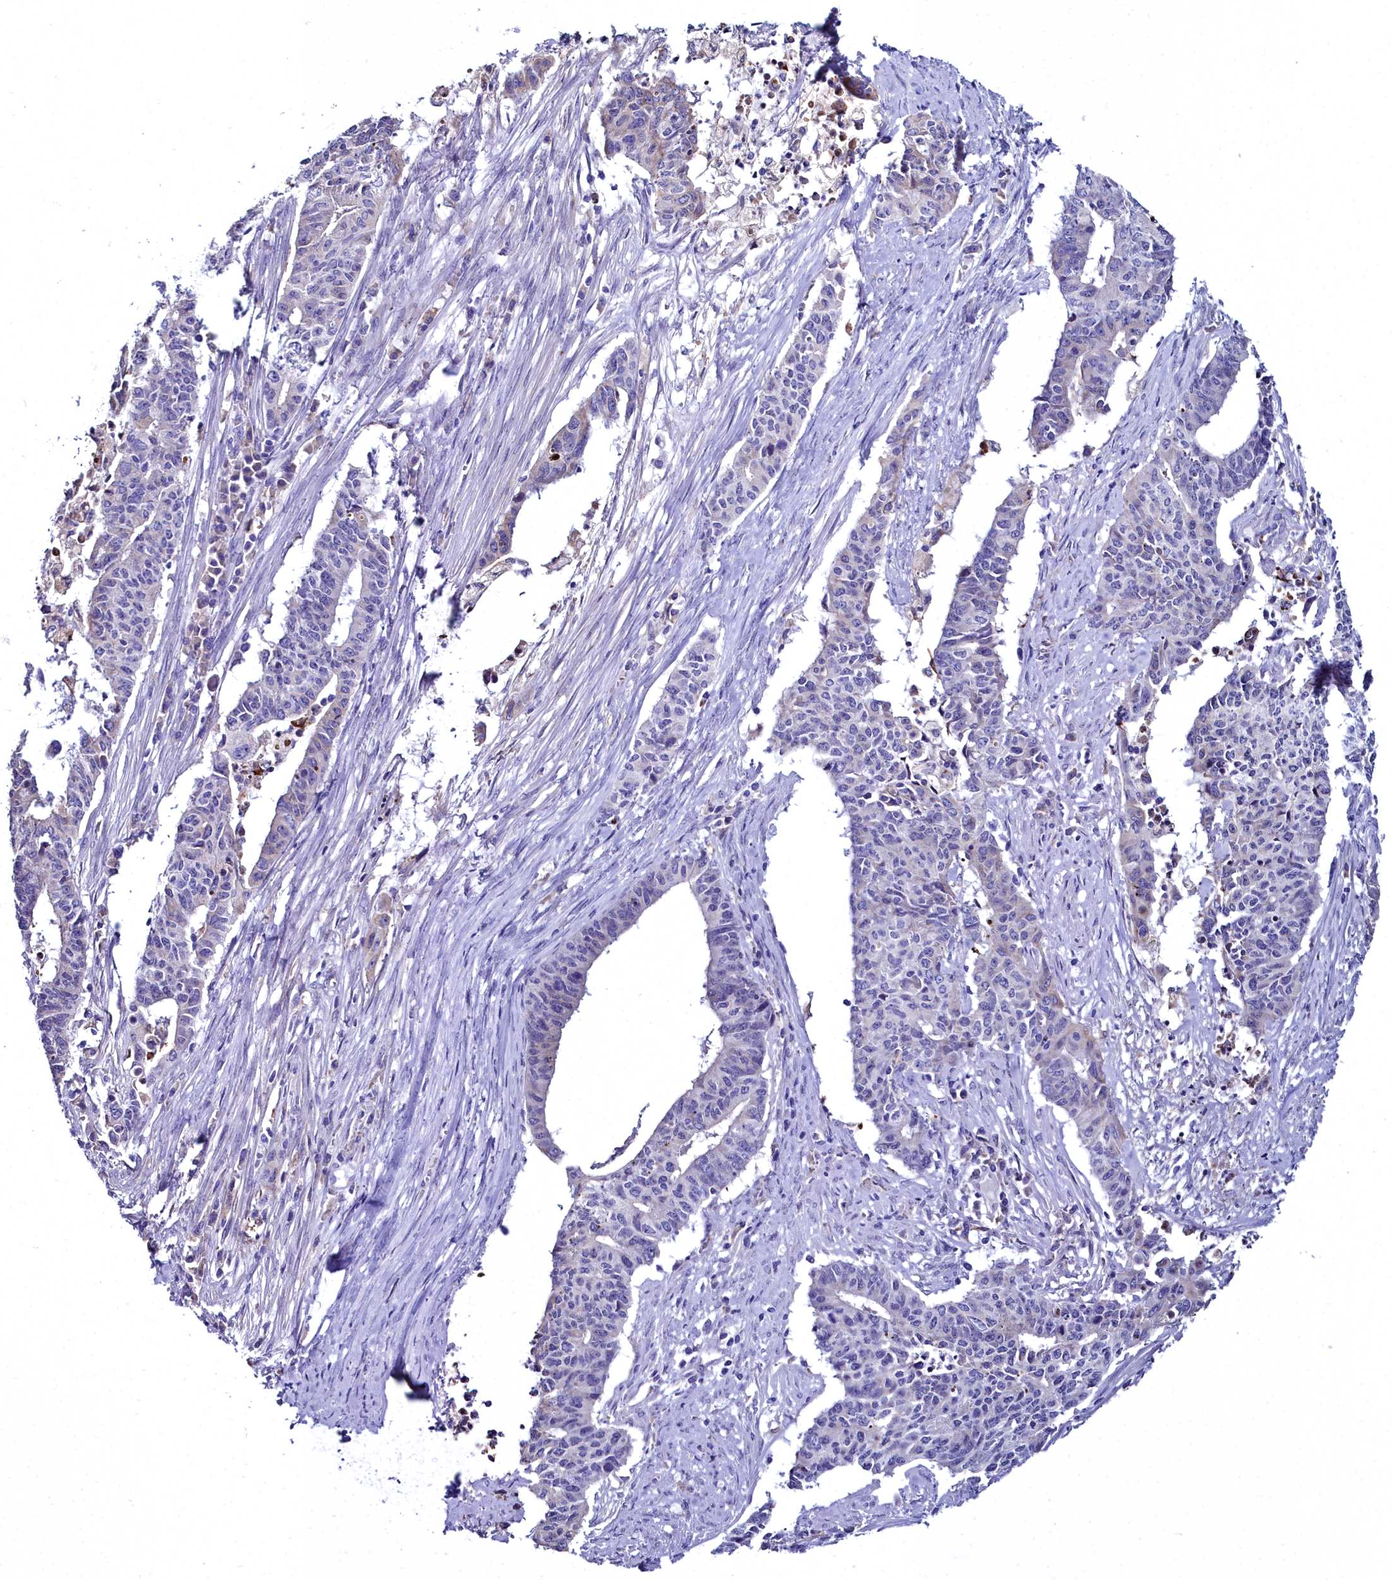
{"staining": {"intensity": "negative", "quantity": "none", "location": "none"}, "tissue": "endometrial cancer", "cell_type": "Tumor cells", "image_type": "cancer", "snomed": [{"axis": "morphology", "description": "Adenocarcinoma, NOS"}, {"axis": "topography", "description": "Endometrium"}], "caption": "Tumor cells are negative for brown protein staining in adenocarcinoma (endometrial).", "gene": "ELAPOR2", "patient": {"sex": "female", "age": 59}}